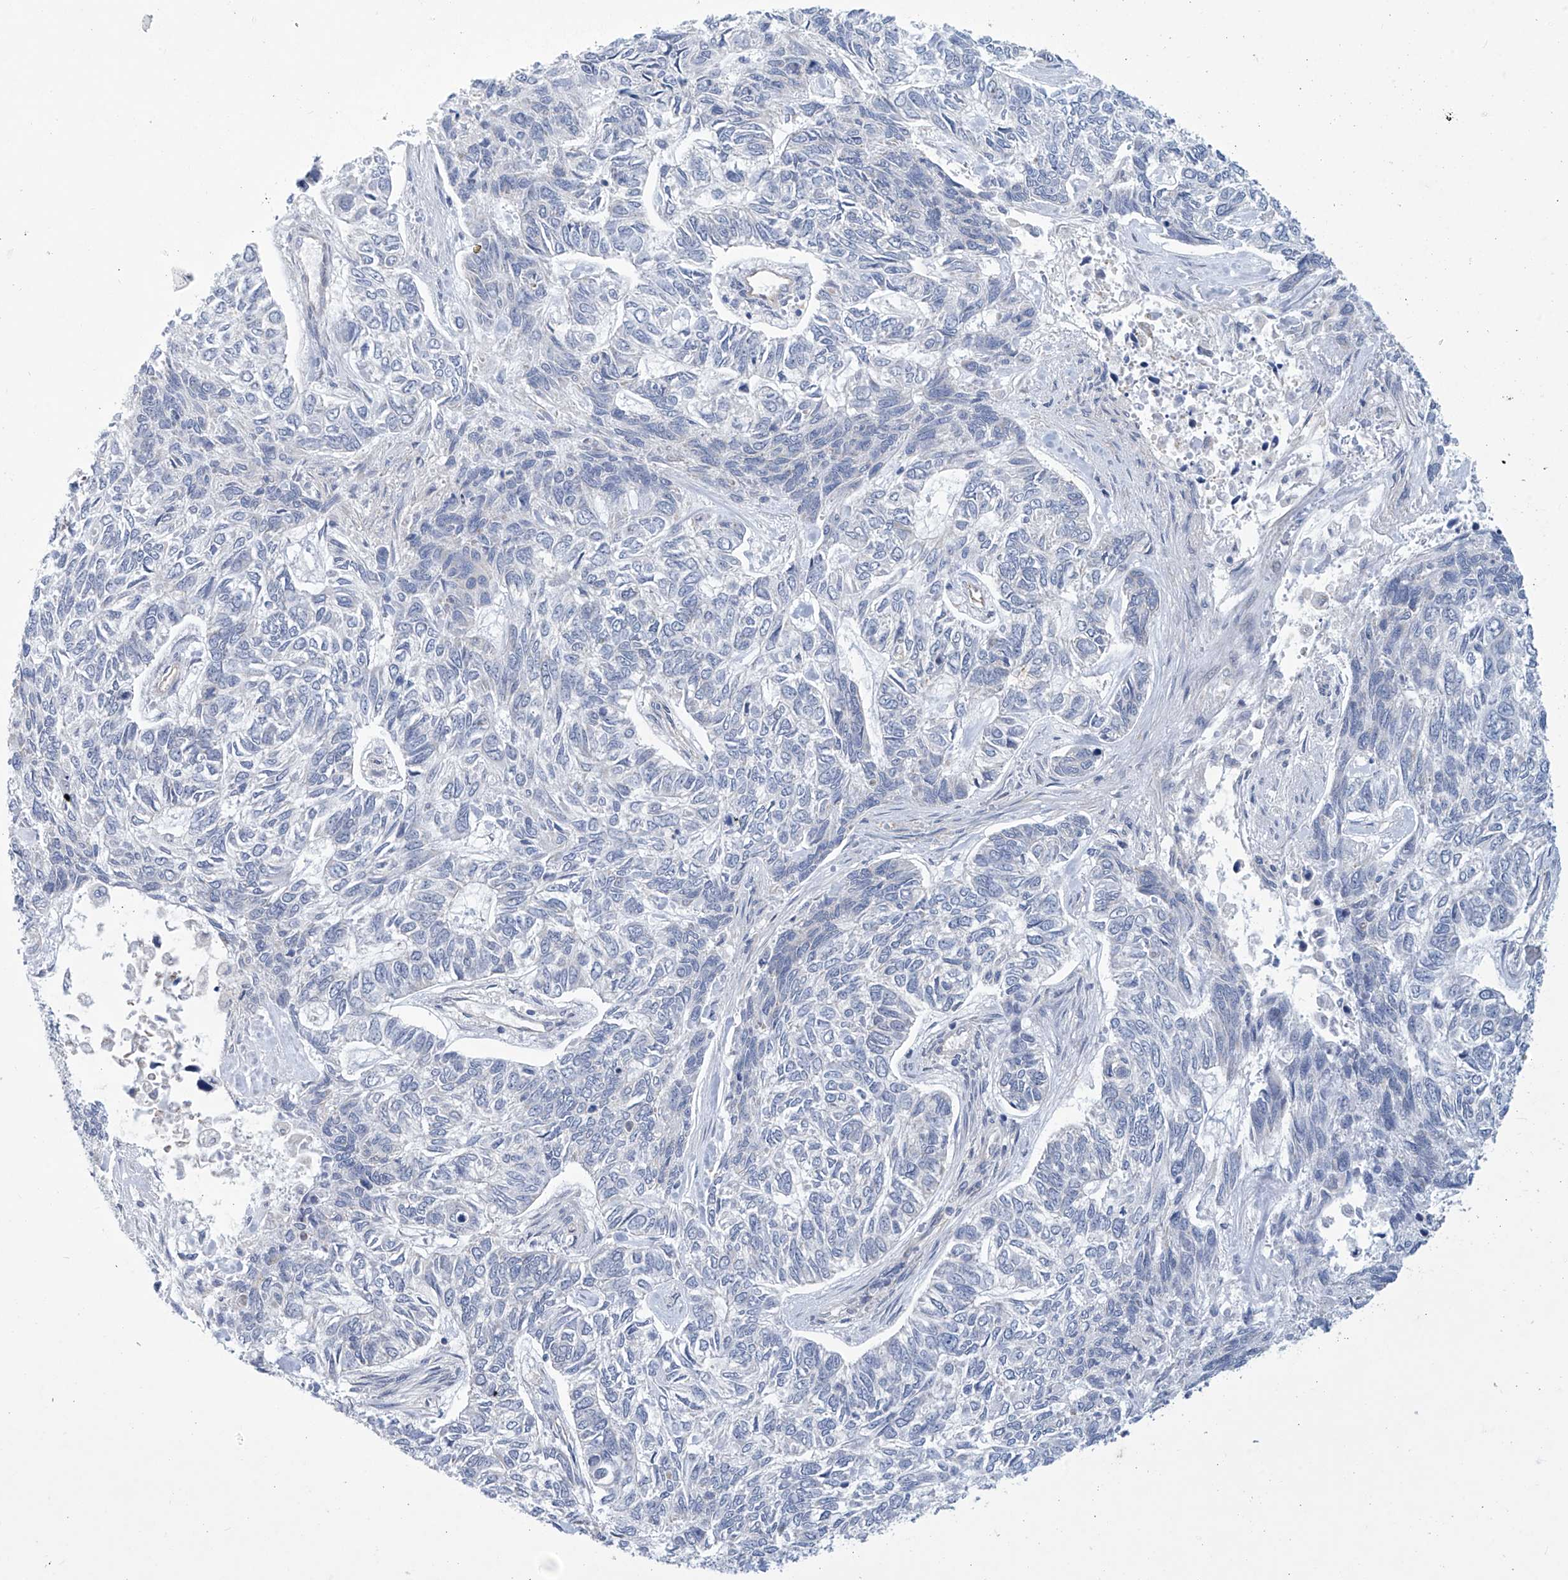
{"staining": {"intensity": "negative", "quantity": "none", "location": "none"}, "tissue": "skin cancer", "cell_type": "Tumor cells", "image_type": "cancer", "snomed": [{"axis": "morphology", "description": "Basal cell carcinoma"}, {"axis": "topography", "description": "Skin"}], "caption": "Immunohistochemistry (IHC) of human basal cell carcinoma (skin) shows no expression in tumor cells. (DAB (3,3'-diaminobenzidine) IHC, high magnification).", "gene": "ABHD13", "patient": {"sex": "female", "age": 65}}